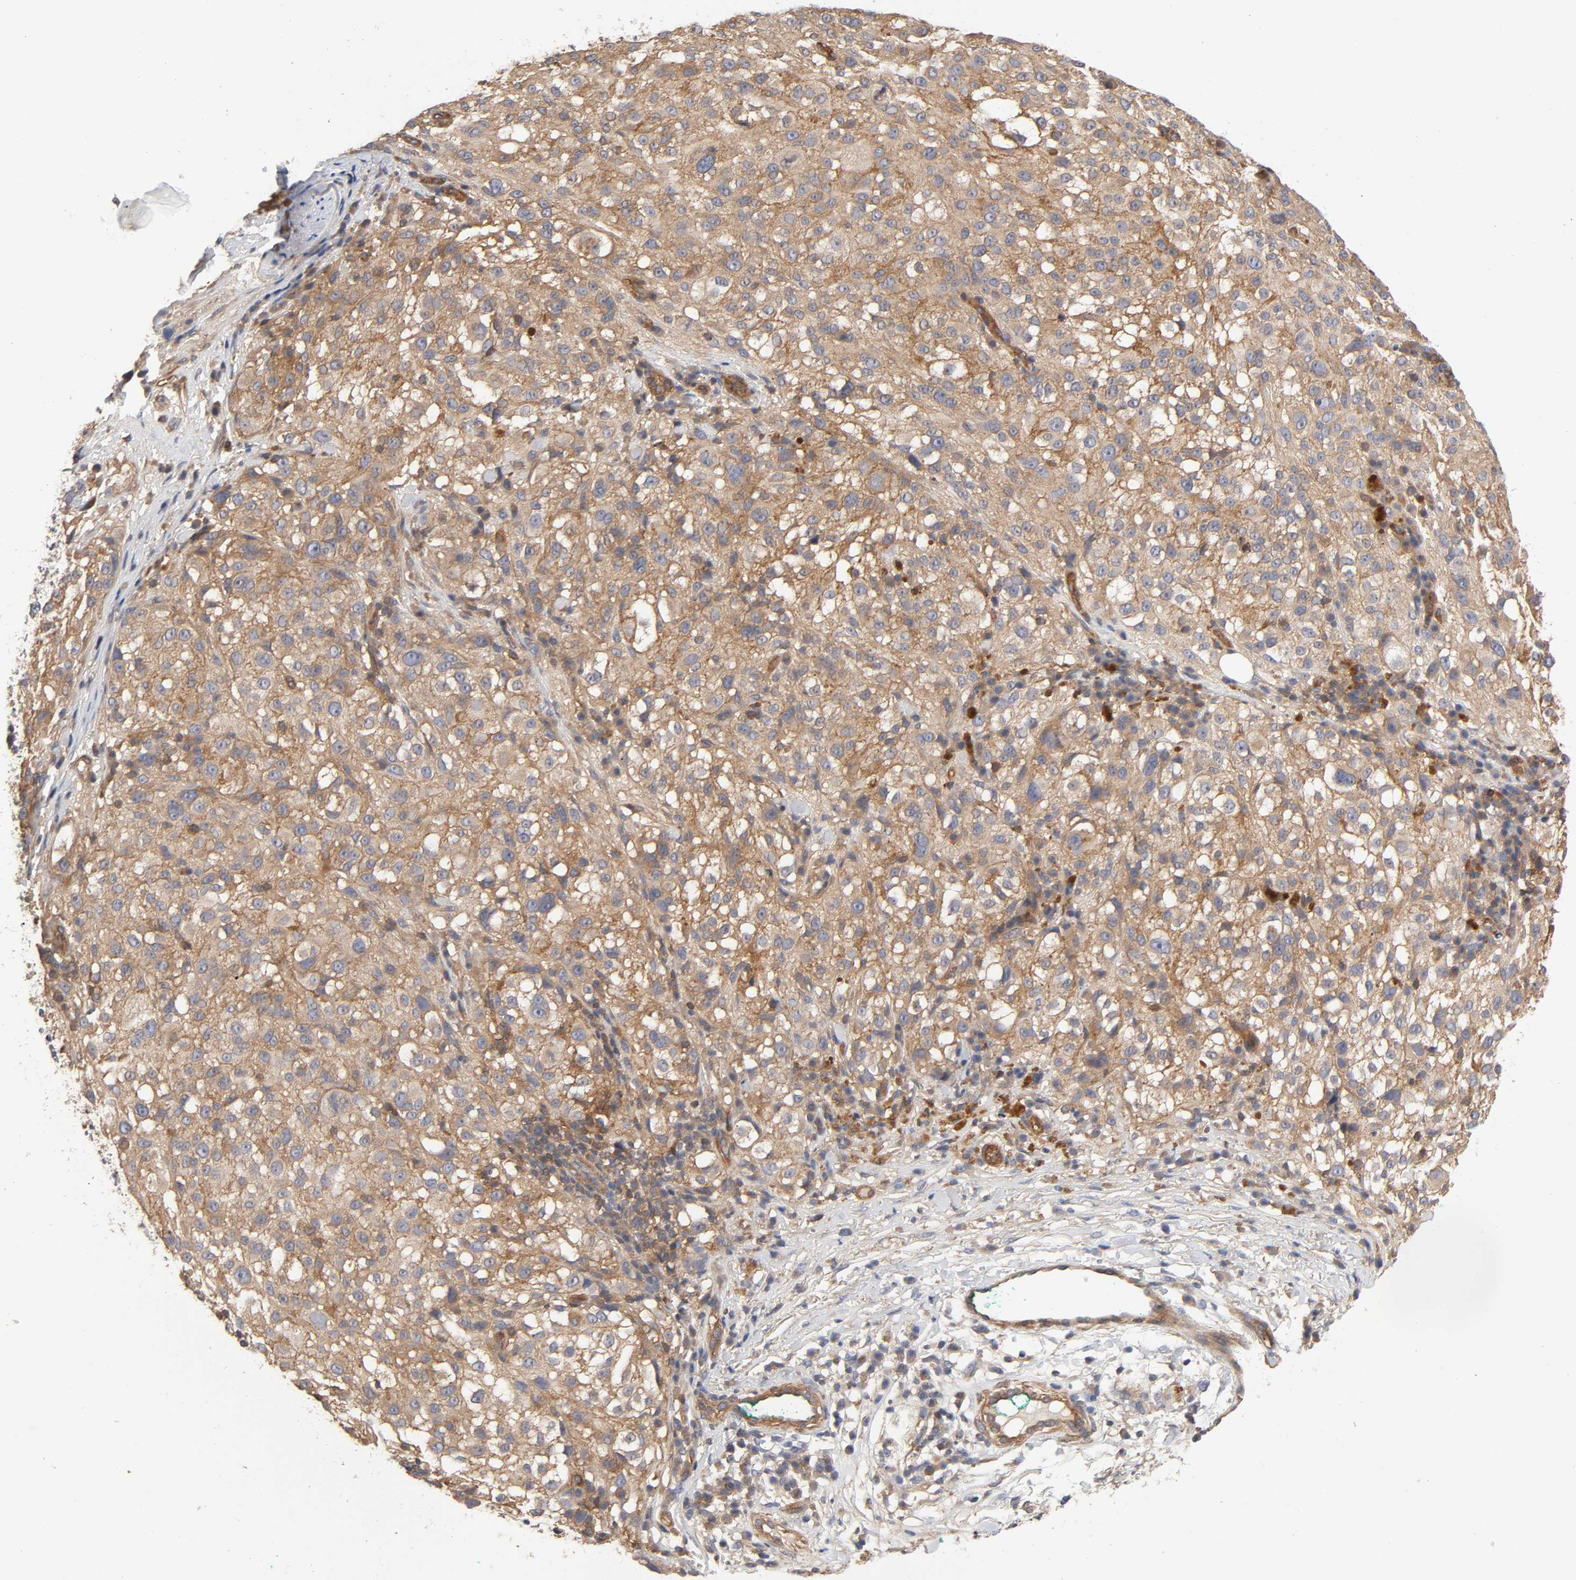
{"staining": {"intensity": "moderate", "quantity": "25%-75%", "location": "cytoplasmic/membranous"}, "tissue": "melanoma", "cell_type": "Tumor cells", "image_type": "cancer", "snomed": [{"axis": "morphology", "description": "Necrosis, NOS"}, {"axis": "morphology", "description": "Malignant melanoma, NOS"}, {"axis": "topography", "description": "Skin"}], "caption": "The immunohistochemical stain shows moderate cytoplasmic/membranous staining in tumor cells of melanoma tissue.", "gene": "LAMTOR2", "patient": {"sex": "female", "age": 87}}